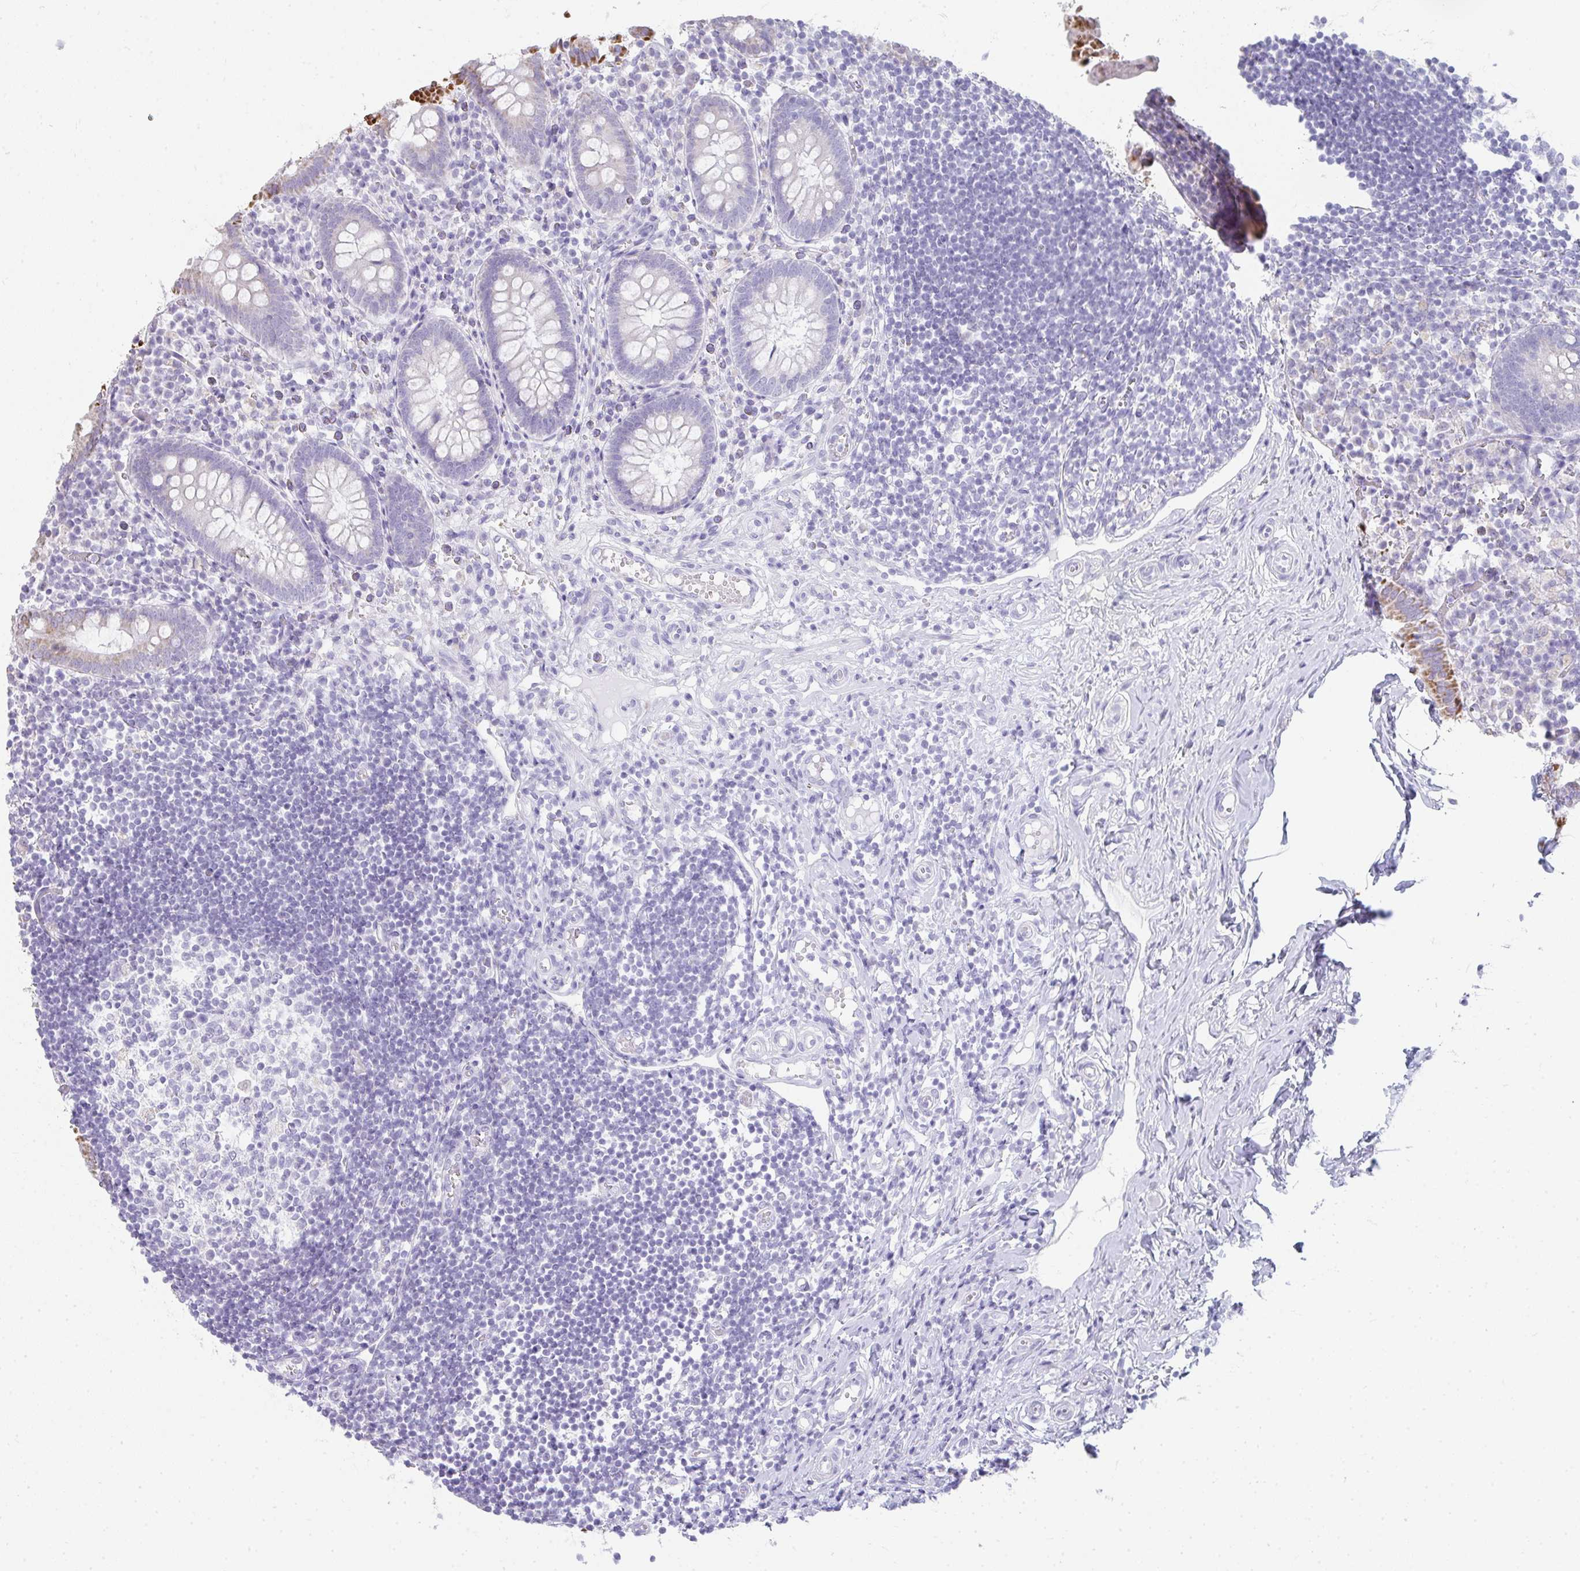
{"staining": {"intensity": "weak", "quantity": "<25%", "location": "cytoplasmic/membranous"}, "tissue": "appendix", "cell_type": "Glandular cells", "image_type": "normal", "snomed": [{"axis": "morphology", "description": "Normal tissue, NOS"}, {"axis": "topography", "description": "Appendix"}], "caption": "Immunohistochemistry photomicrograph of unremarkable appendix: appendix stained with DAB (3,3'-diaminobenzidine) exhibits no significant protein expression in glandular cells.", "gene": "RLF", "patient": {"sex": "female", "age": 17}}